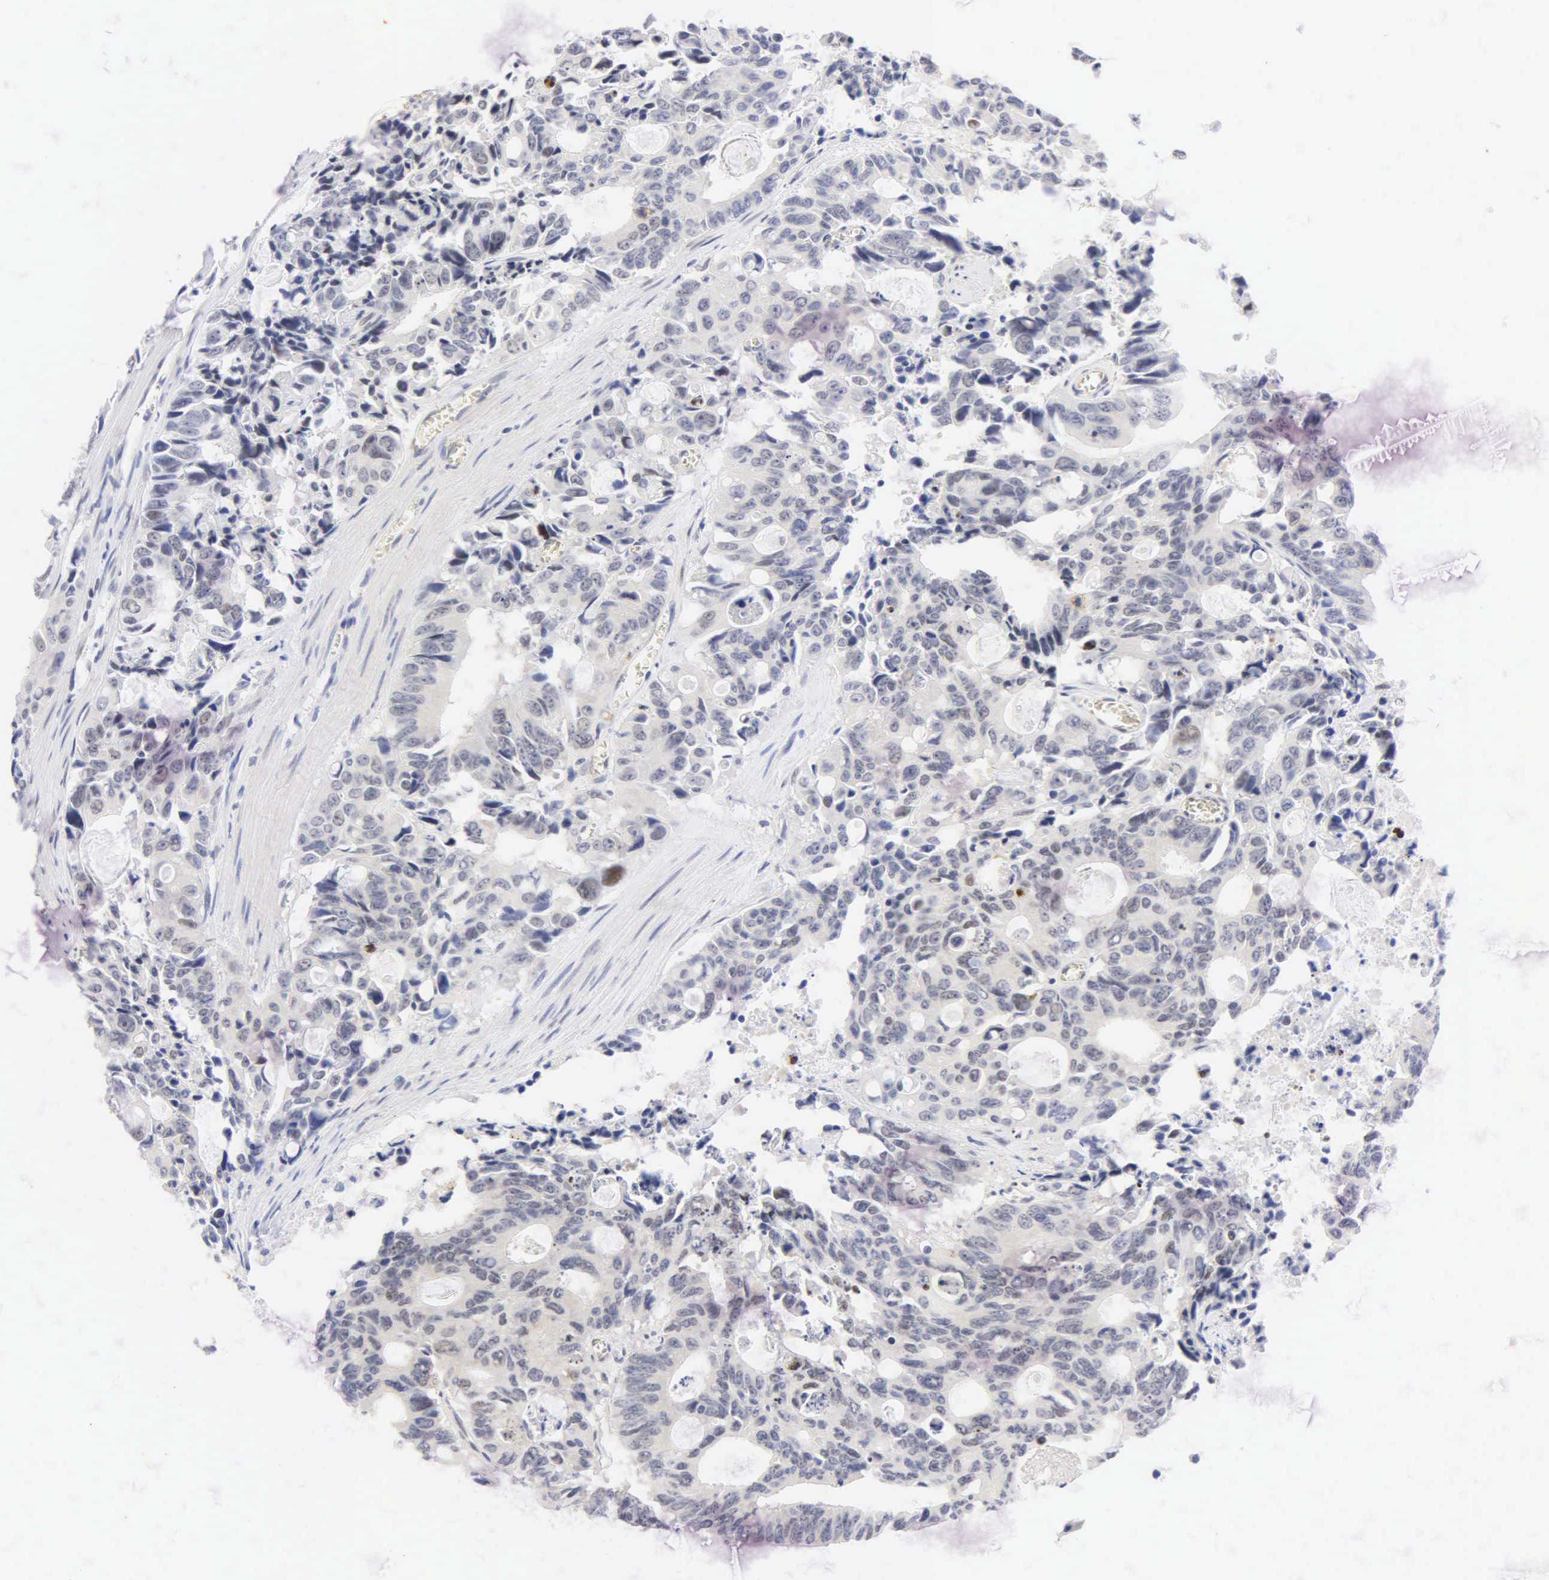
{"staining": {"intensity": "negative", "quantity": "none", "location": "none"}, "tissue": "colorectal cancer", "cell_type": "Tumor cells", "image_type": "cancer", "snomed": [{"axis": "morphology", "description": "Adenocarcinoma, NOS"}, {"axis": "topography", "description": "Rectum"}], "caption": "An immunohistochemistry image of colorectal adenocarcinoma is shown. There is no staining in tumor cells of colorectal adenocarcinoma.", "gene": "PGR", "patient": {"sex": "male", "age": 76}}